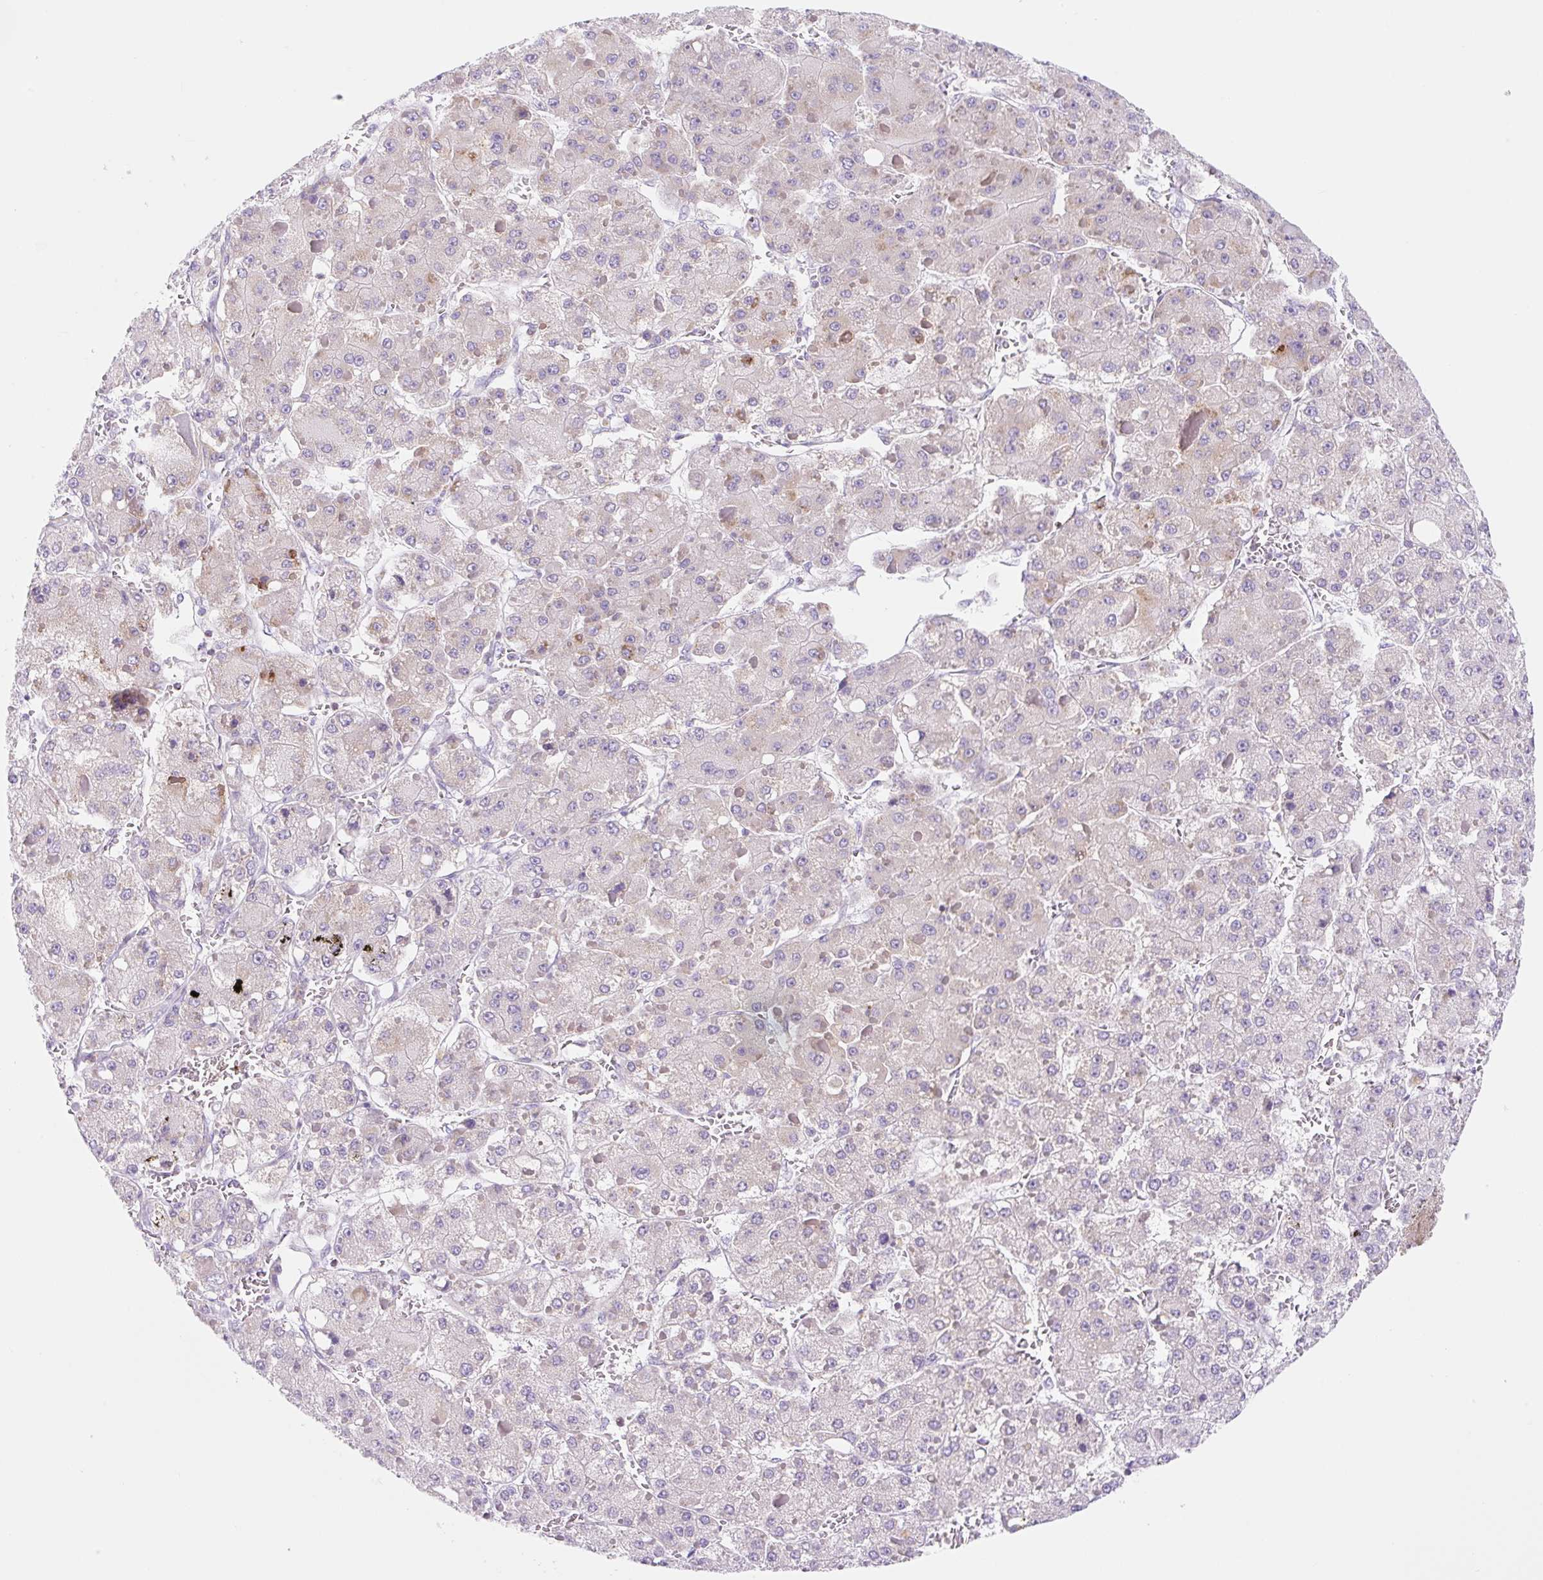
{"staining": {"intensity": "negative", "quantity": "none", "location": "none"}, "tissue": "liver cancer", "cell_type": "Tumor cells", "image_type": "cancer", "snomed": [{"axis": "morphology", "description": "Carcinoma, Hepatocellular, NOS"}, {"axis": "topography", "description": "Liver"}], "caption": "Liver cancer was stained to show a protein in brown. There is no significant staining in tumor cells. (Brightfield microscopy of DAB (3,3'-diaminobenzidine) immunohistochemistry at high magnification).", "gene": "FOCAD", "patient": {"sex": "female", "age": 73}}